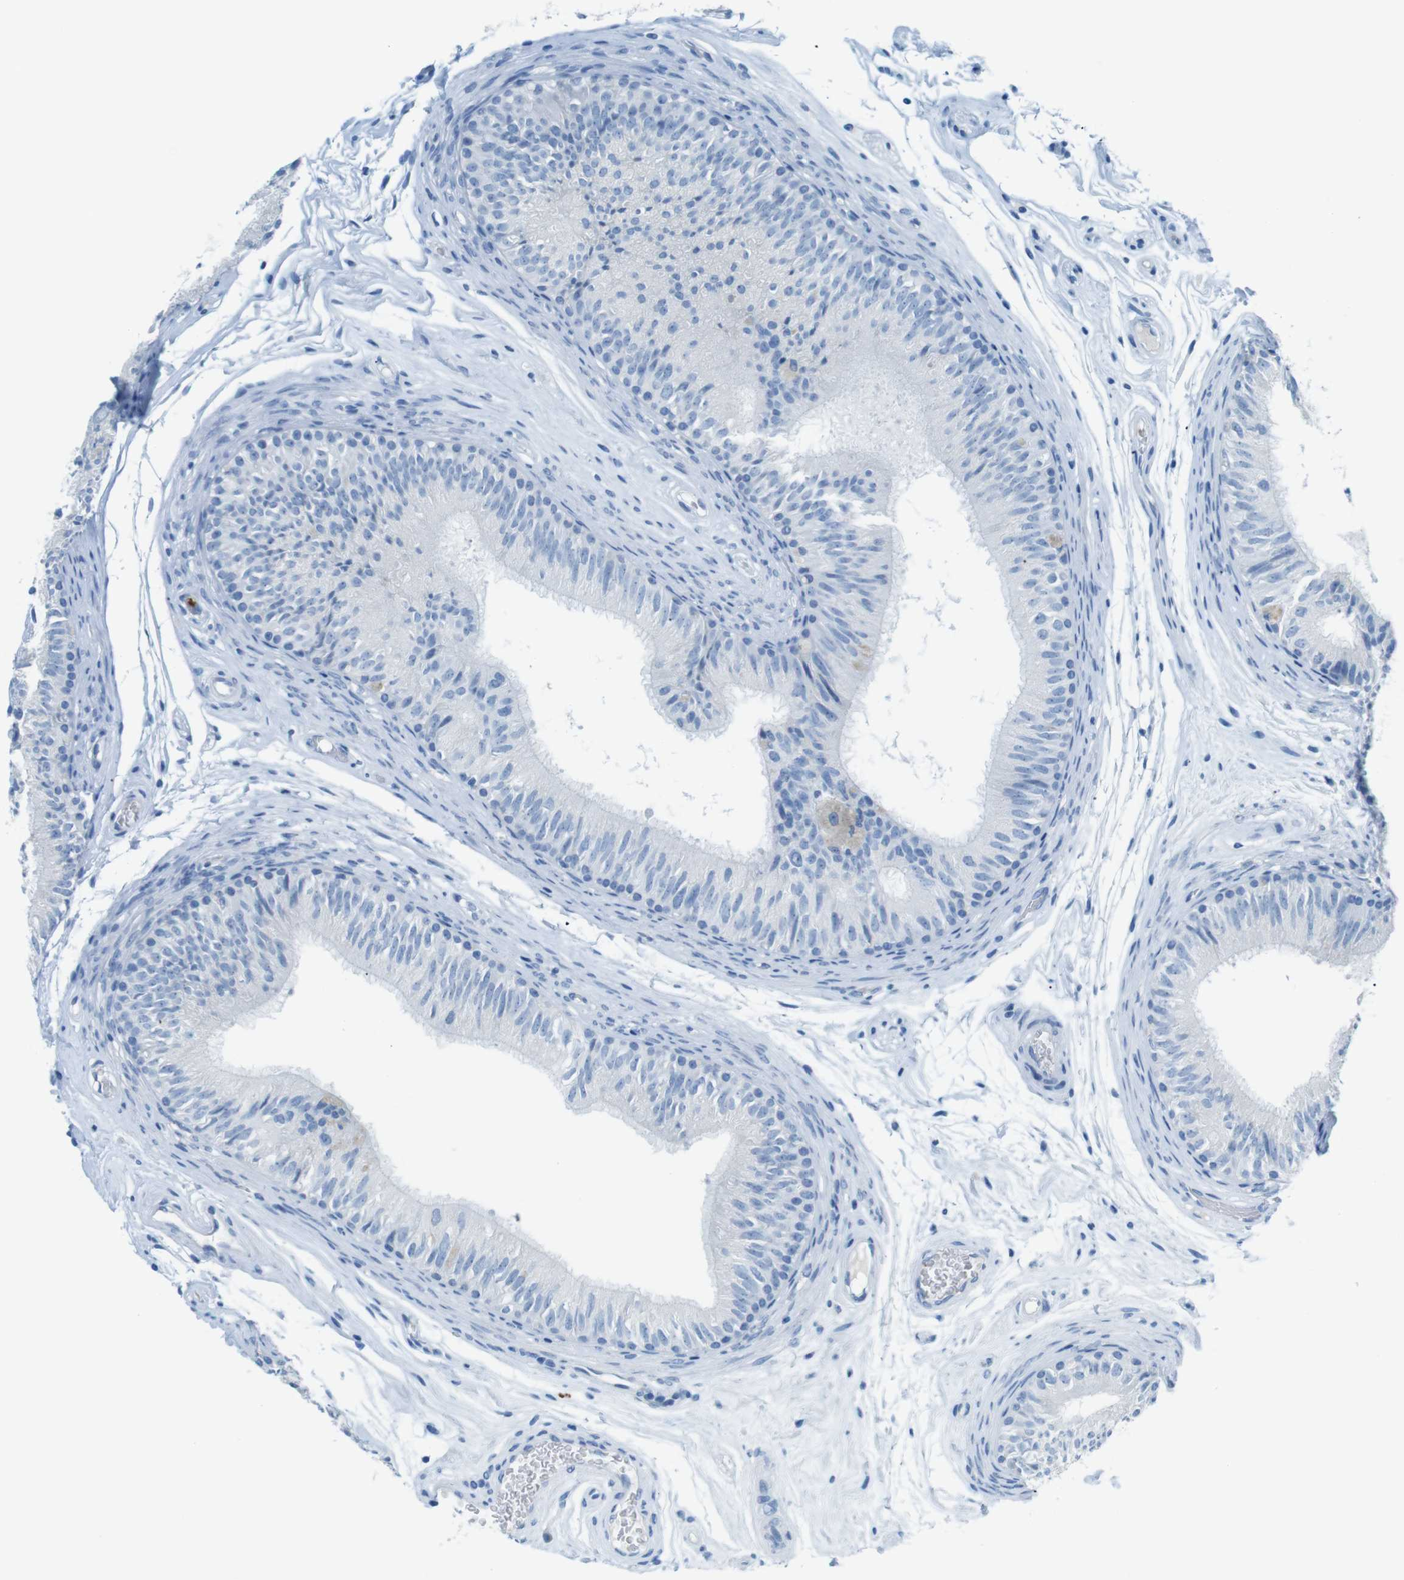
{"staining": {"intensity": "negative", "quantity": "none", "location": "none"}, "tissue": "epididymis", "cell_type": "Glandular cells", "image_type": "normal", "snomed": [{"axis": "morphology", "description": "Normal tissue, NOS"}, {"axis": "topography", "description": "Epididymis"}], "caption": "Immunohistochemistry (IHC) micrograph of normal epididymis: epididymis stained with DAB (3,3'-diaminobenzidine) exhibits no significant protein expression in glandular cells. (DAB (3,3'-diaminobenzidine) IHC with hematoxylin counter stain).", "gene": "MCEMP1", "patient": {"sex": "male", "age": 36}}